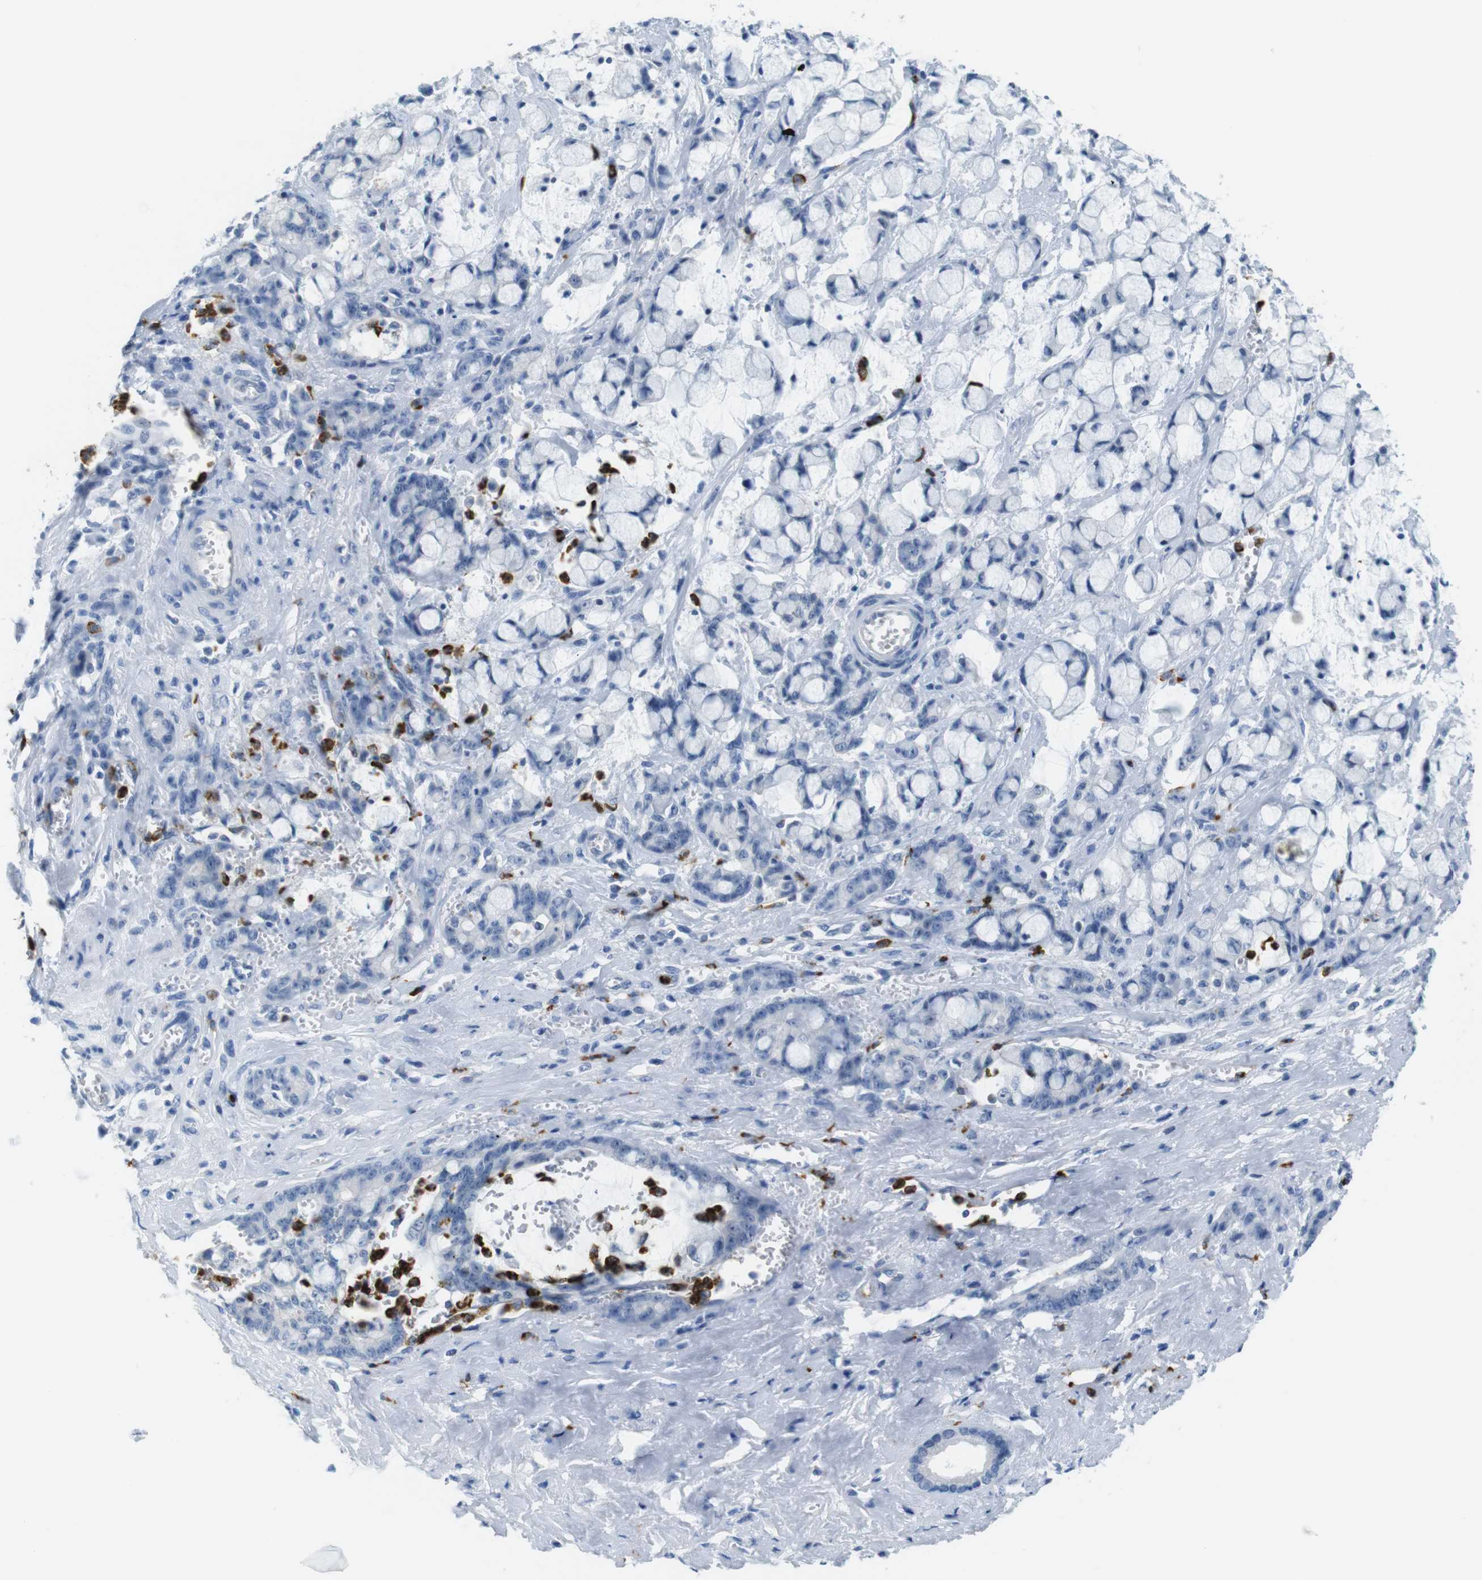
{"staining": {"intensity": "negative", "quantity": "none", "location": "none"}, "tissue": "pancreatic cancer", "cell_type": "Tumor cells", "image_type": "cancer", "snomed": [{"axis": "morphology", "description": "Adenocarcinoma, NOS"}, {"axis": "topography", "description": "Pancreas"}], "caption": "A high-resolution photomicrograph shows immunohistochemistry staining of adenocarcinoma (pancreatic), which exhibits no significant staining in tumor cells.", "gene": "MCEMP1", "patient": {"sex": "female", "age": 73}}